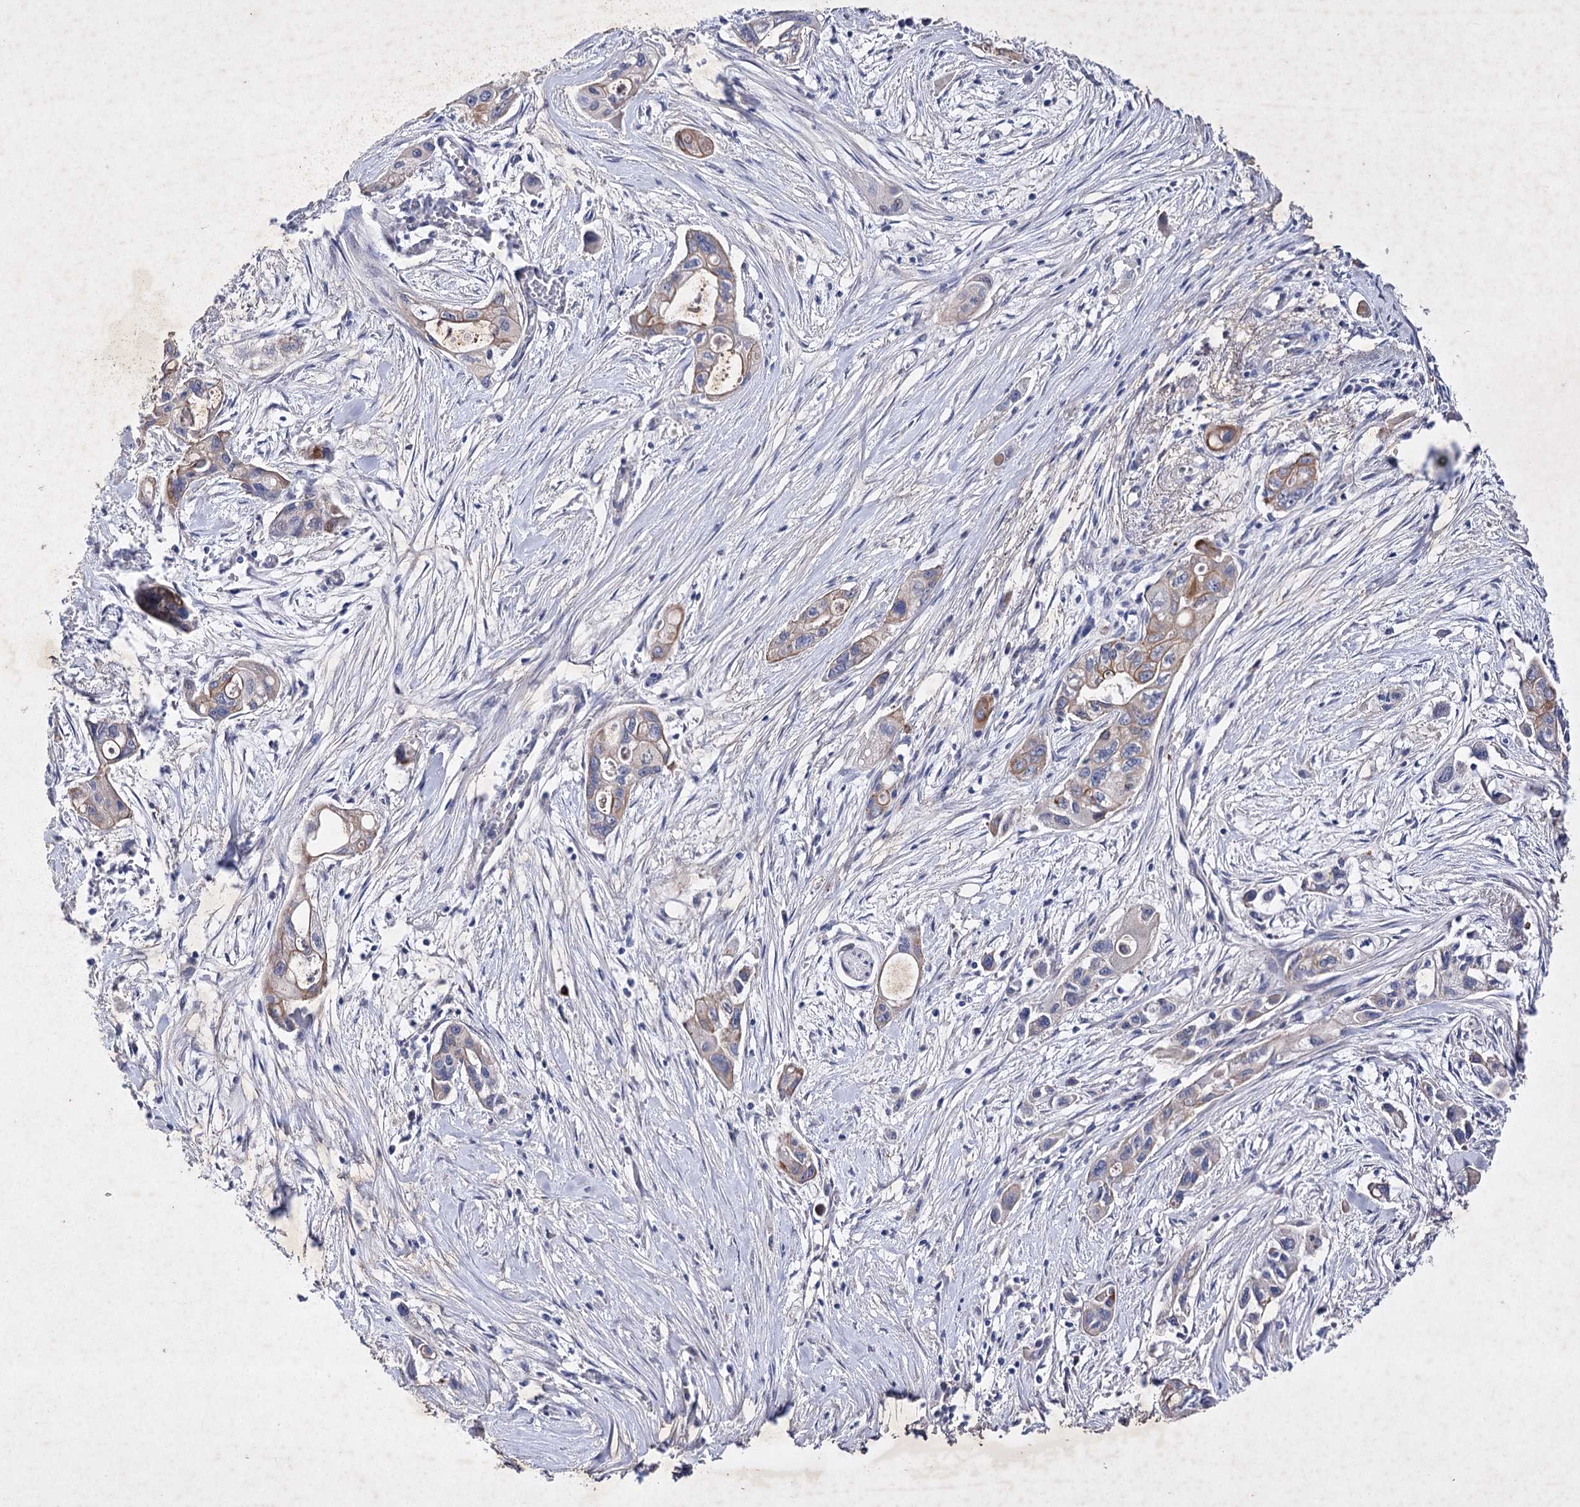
{"staining": {"intensity": "moderate", "quantity": "<25%", "location": "cytoplasmic/membranous"}, "tissue": "pancreatic cancer", "cell_type": "Tumor cells", "image_type": "cancer", "snomed": [{"axis": "morphology", "description": "Adenocarcinoma, NOS"}, {"axis": "topography", "description": "Pancreas"}], "caption": "Tumor cells demonstrate low levels of moderate cytoplasmic/membranous staining in approximately <25% of cells in pancreatic cancer. (Brightfield microscopy of DAB IHC at high magnification).", "gene": "COX15", "patient": {"sex": "male", "age": 75}}